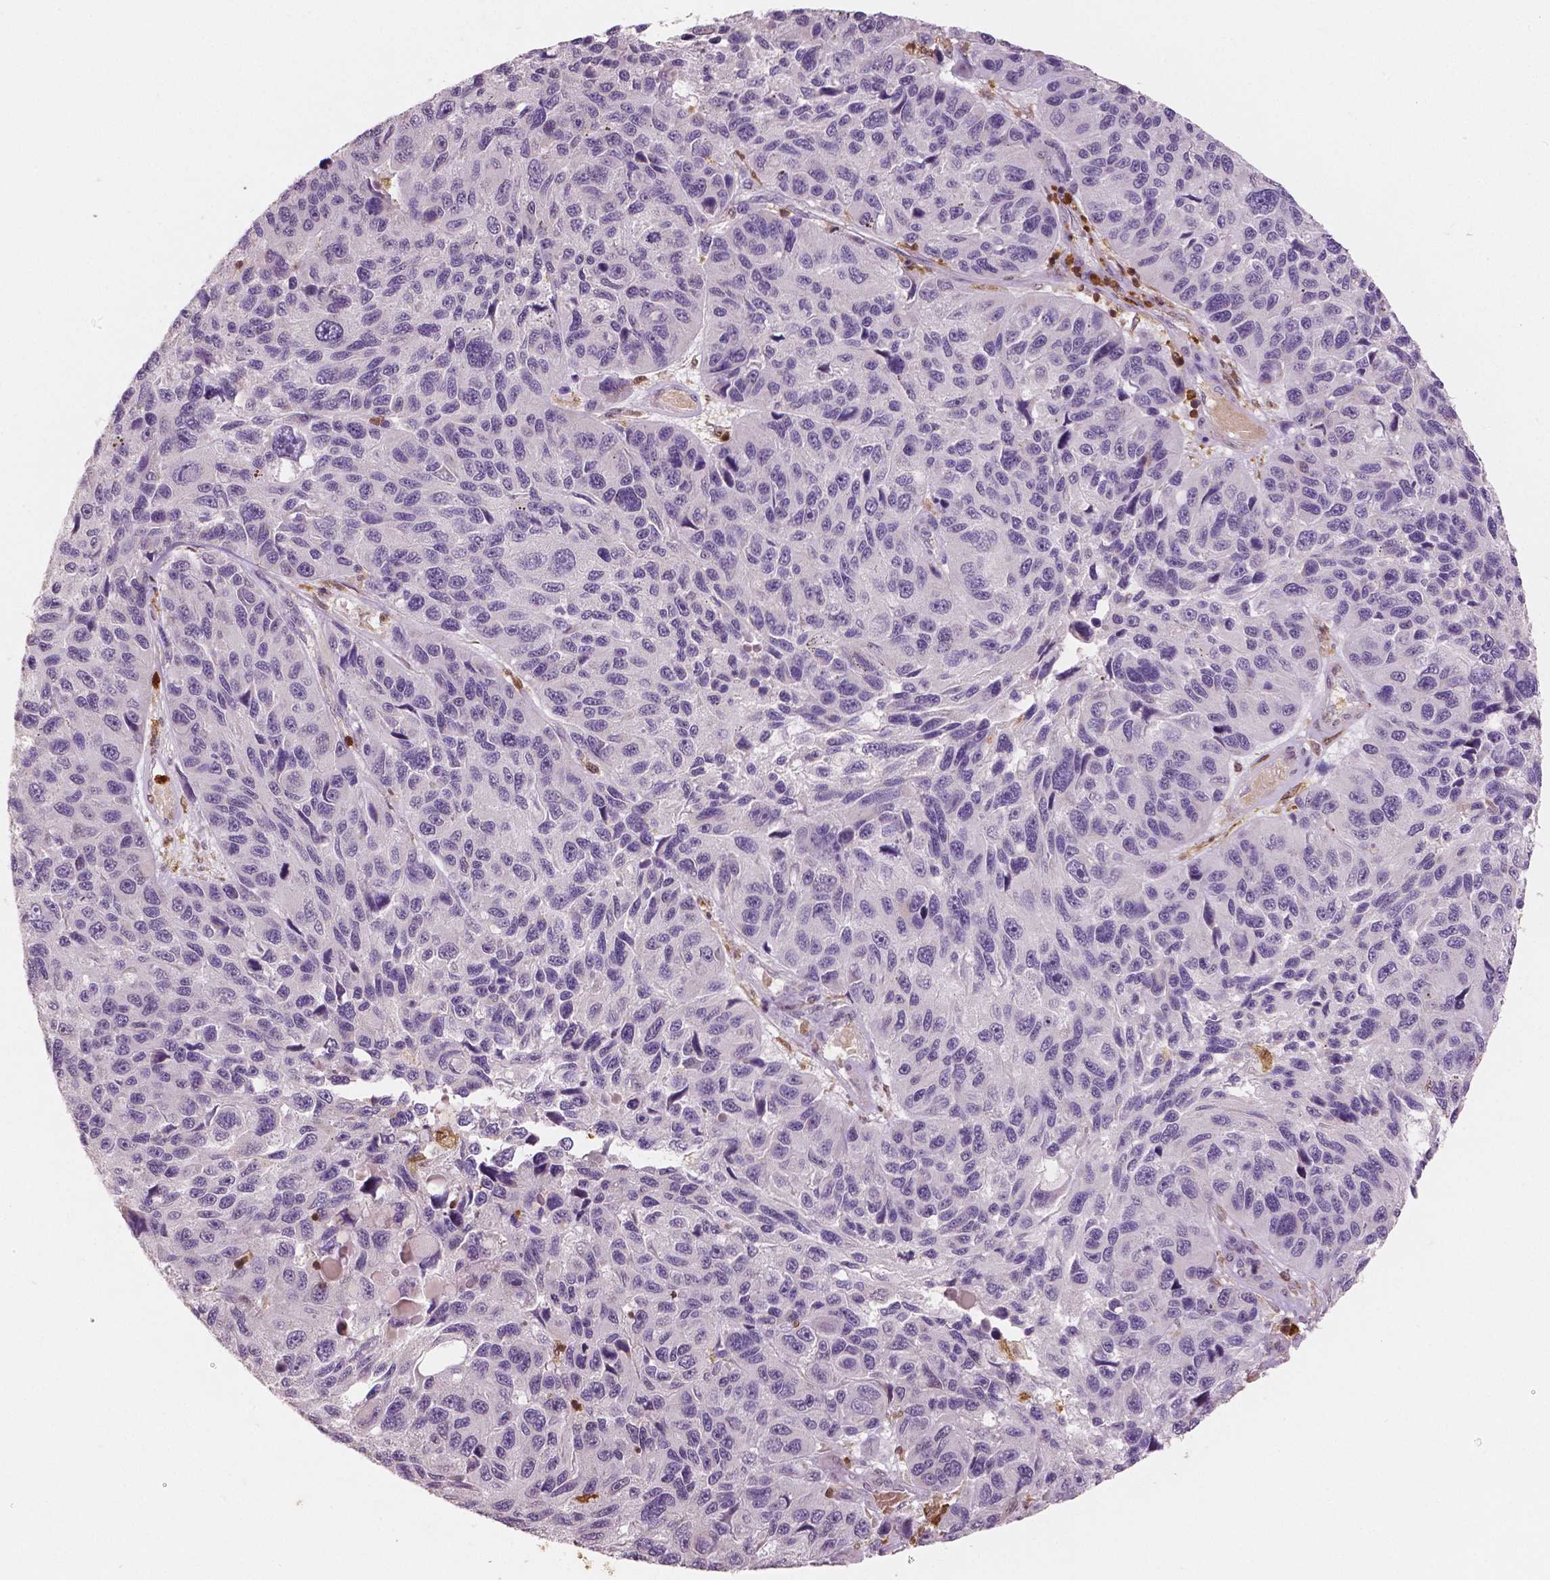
{"staining": {"intensity": "negative", "quantity": "none", "location": "none"}, "tissue": "melanoma", "cell_type": "Tumor cells", "image_type": "cancer", "snomed": [{"axis": "morphology", "description": "Malignant melanoma, NOS"}, {"axis": "topography", "description": "Skin"}], "caption": "Immunohistochemical staining of human malignant melanoma exhibits no significant staining in tumor cells. Brightfield microscopy of immunohistochemistry stained with DAB (brown) and hematoxylin (blue), captured at high magnification.", "gene": "S100A4", "patient": {"sex": "male", "age": 53}}